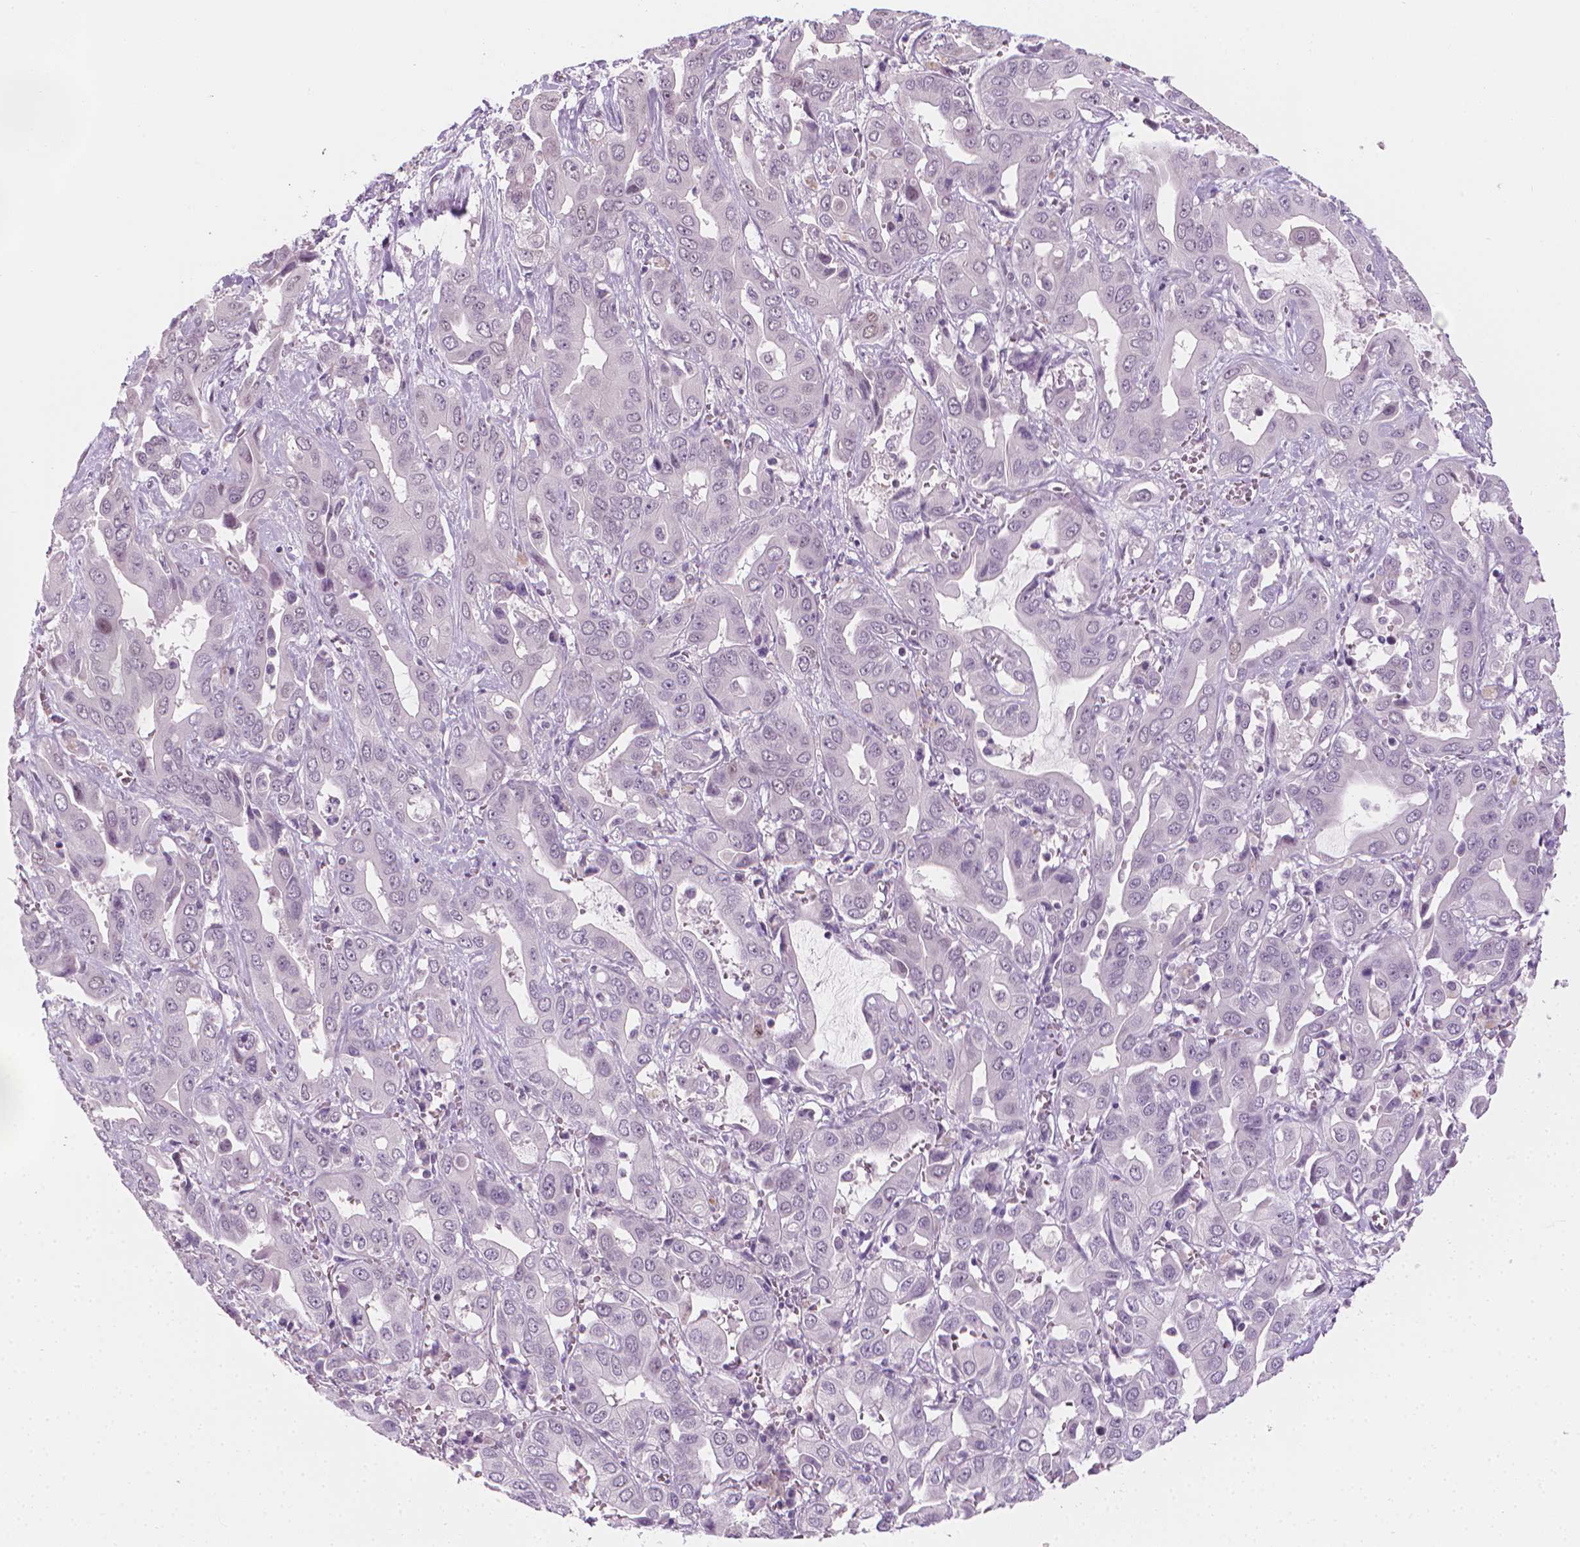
{"staining": {"intensity": "negative", "quantity": "none", "location": "none"}, "tissue": "liver cancer", "cell_type": "Tumor cells", "image_type": "cancer", "snomed": [{"axis": "morphology", "description": "Cholangiocarcinoma"}, {"axis": "topography", "description": "Liver"}], "caption": "This is a micrograph of IHC staining of cholangiocarcinoma (liver), which shows no positivity in tumor cells.", "gene": "CDKN1C", "patient": {"sex": "female", "age": 52}}